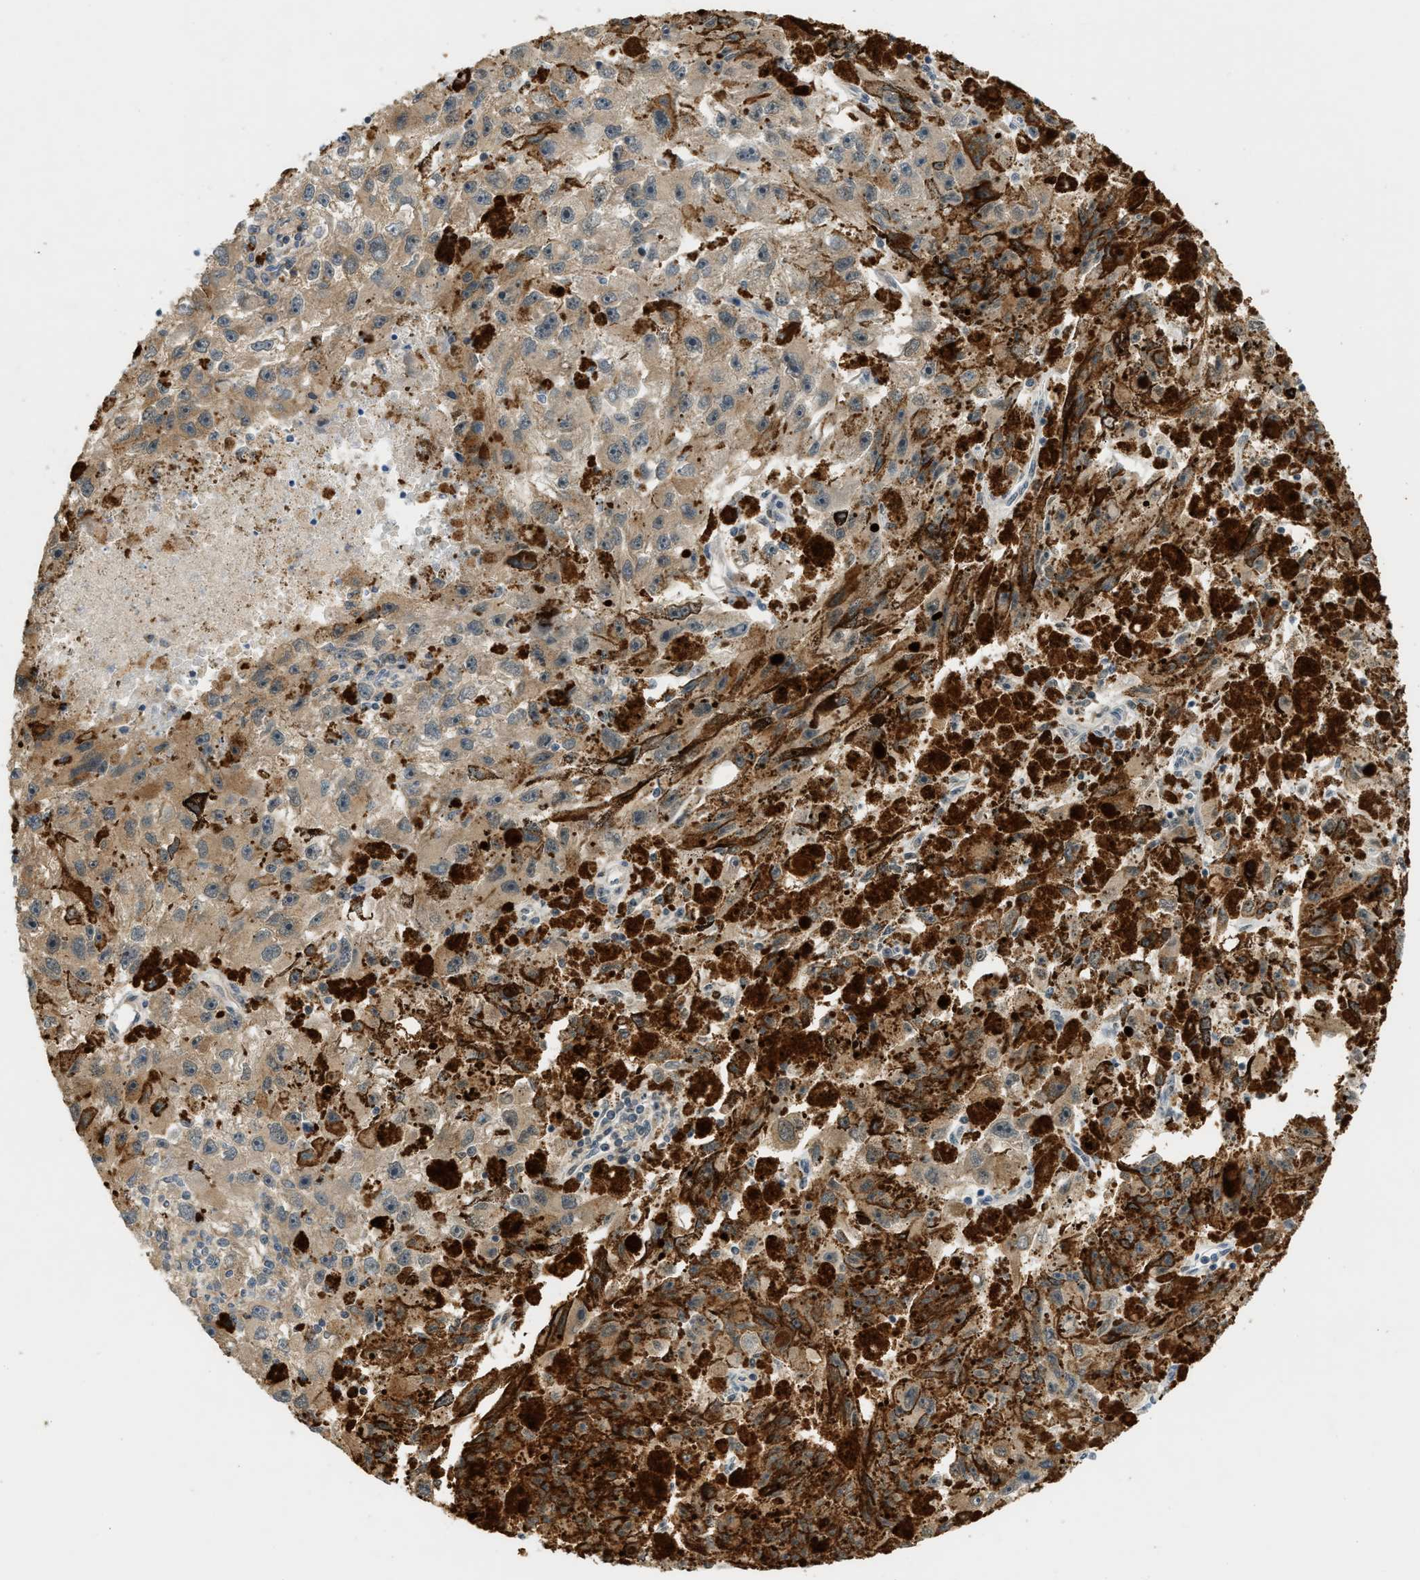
{"staining": {"intensity": "moderate", "quantity": ">75%", "location": "cytoplasmic/membranous"}, "tissue": "melanoma", "cell_type": "Tumor cells", "image_type": "cancer", "snomed": [{"axis": "morphology", "description": "Malignant melanoma, NOS"}, {"axis": "topography", "description": "Skin"}], "caption": "Immunohistochemical staining of human malignant melanoma displays medium levels of moderate cytoplasmic/membranous expression in approximately >75% of tumor cells.", "gene": "PDCL3", "patient": {"sex": "female", "age": 104}}